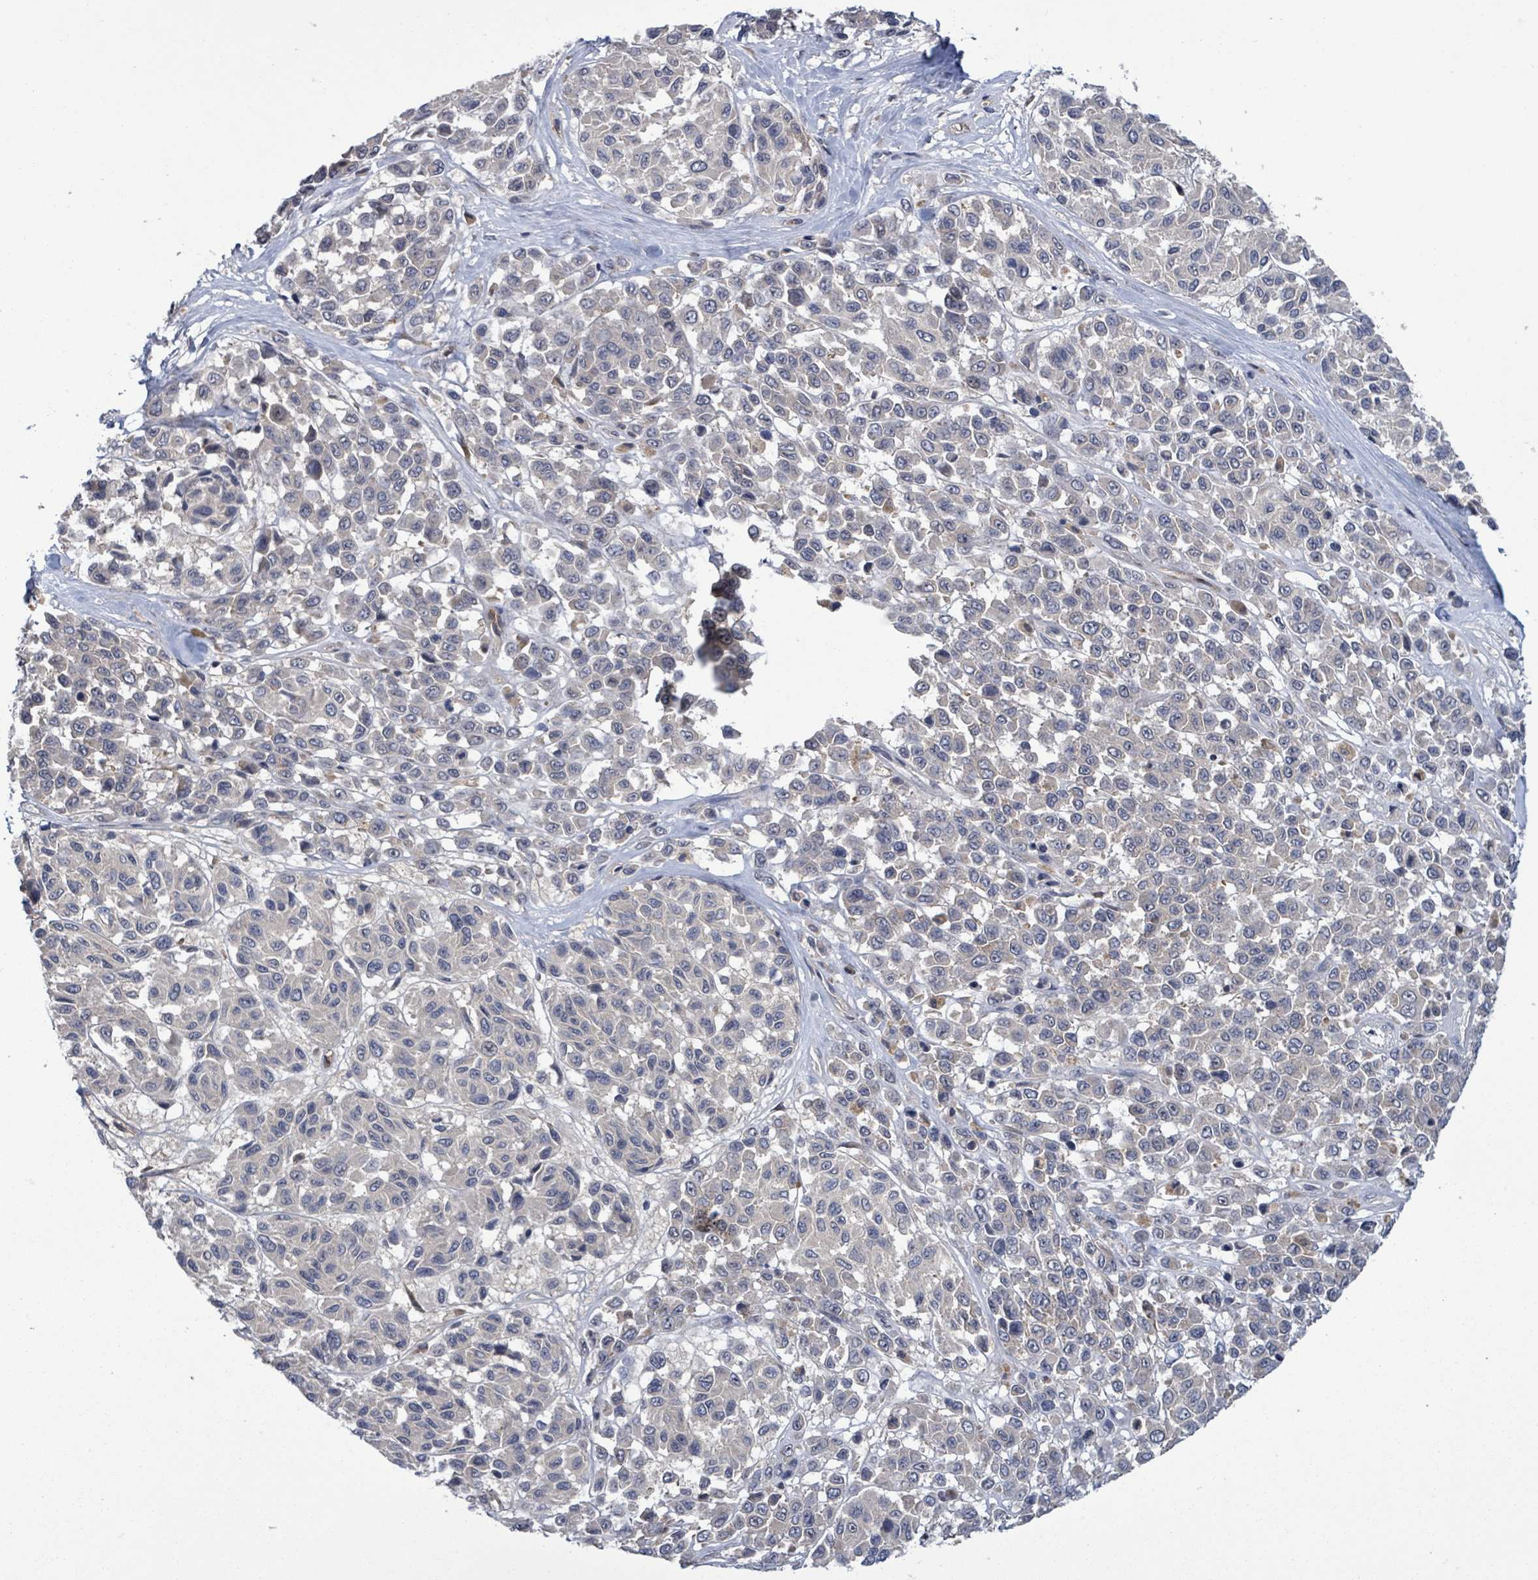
{"staining": {"intensity": "negative", "quantity": "none", "location": "none"}, "tissue": "melanoma", "cell_type": "Tumor cells", "image_type": "cancer", "snomed": [{"axis": "morphology", "description": "Malignant melanoma, NOS"}, {"axis": "topography", "description": "Skin"}], "caption": "Immunohistochemical staining of malignant melanoma exhibits no significant positivity in tumor cells.", "gene": "SERPINE3", "patient": {"sex": "female", "age": 66}}